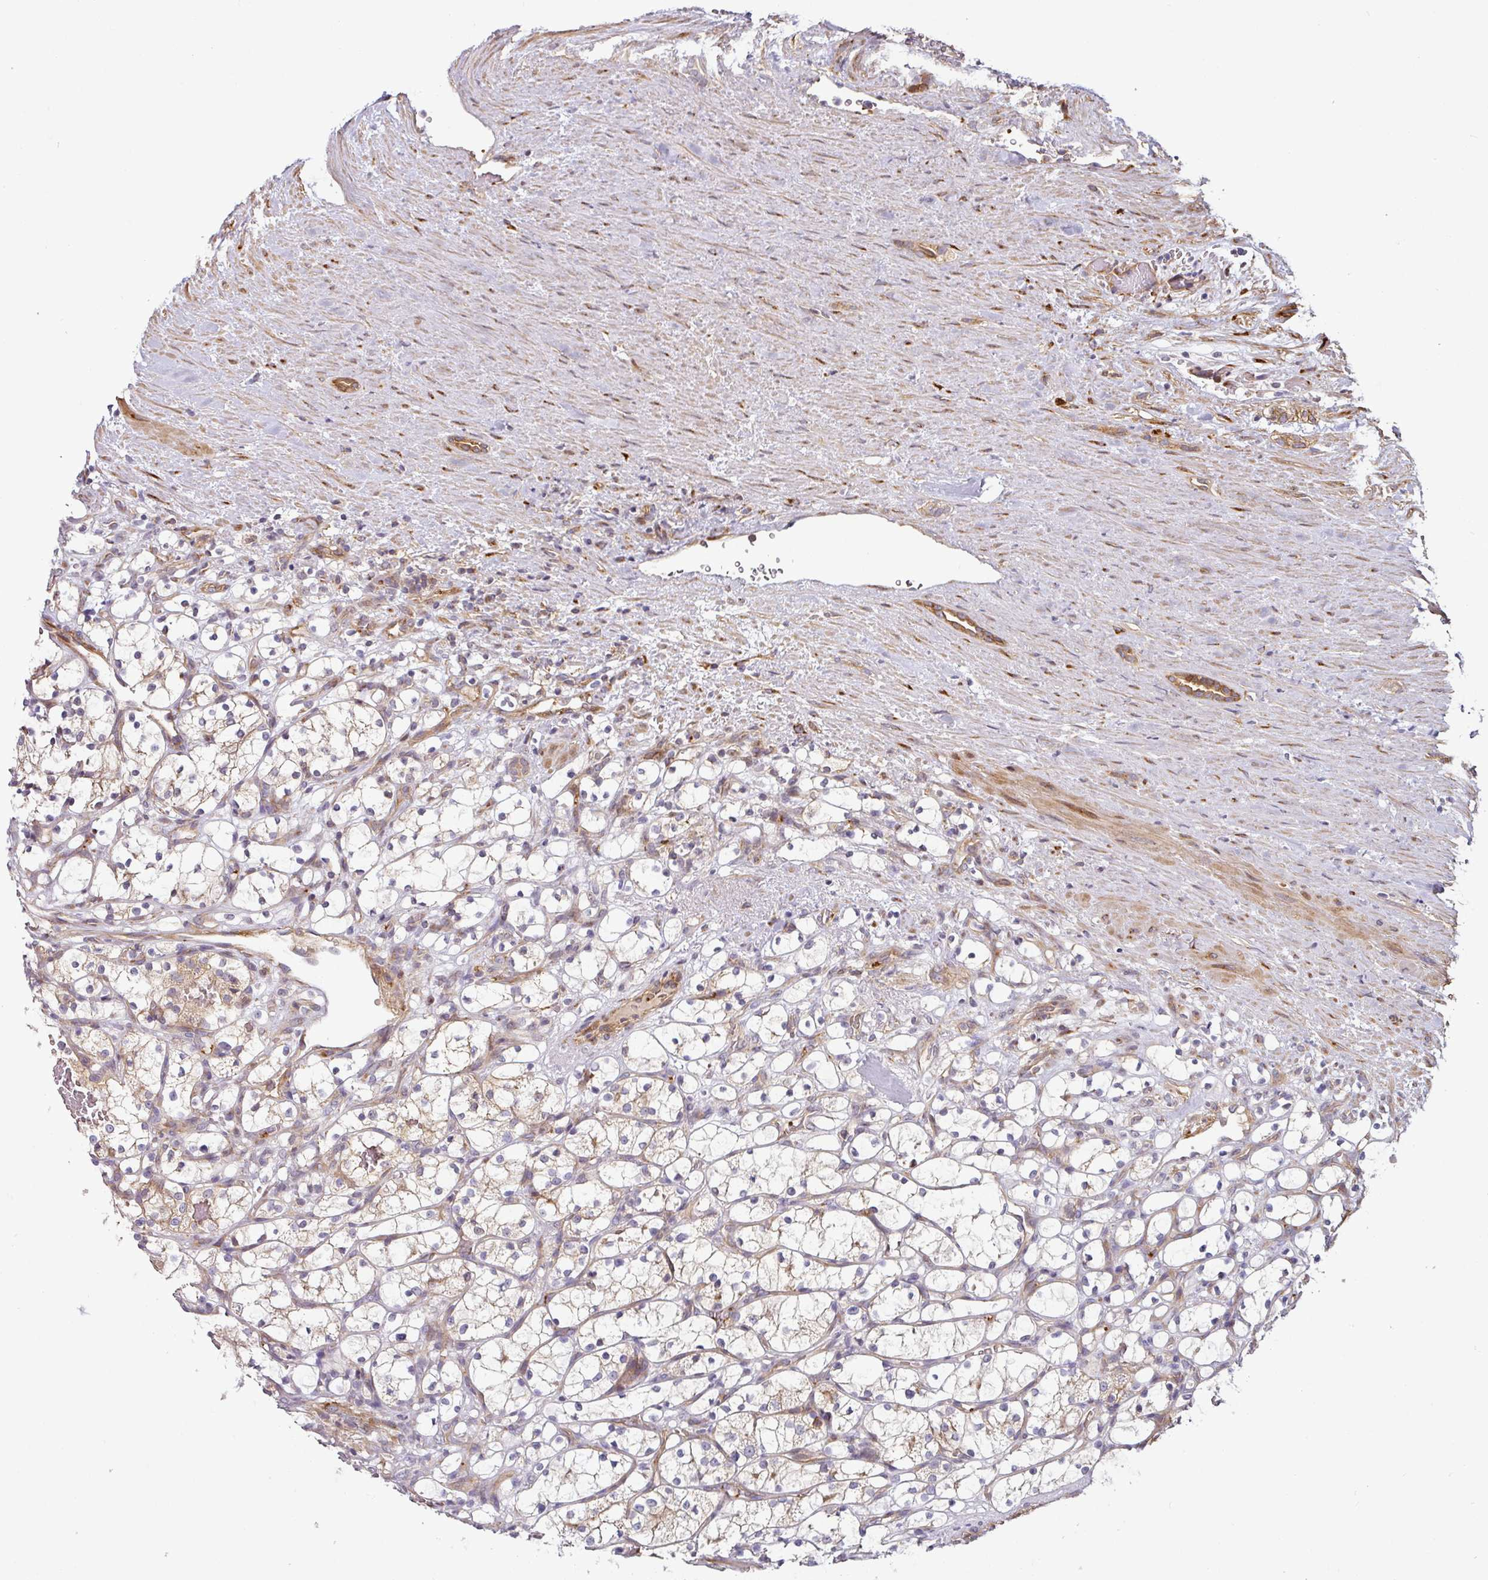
{"staining": {"intensity": "negative", "quantity": "none", "location": "none"}, "tissue": "renal cancer", "cell_type": "Tumor cells", "image_type": "cancer", "snomed": [{"axis": "morphology", "description": "Adenocarcinoma, NOS"}, {"axis": "topography", "description": "Kidney"}], "caption": "A high-resolution image shows IHC staining of adenocarcinoma (renal), which displays no significant positivity in tumor cells. (DAB (3,3'-diaminobenzidine) immunohistochemistry with hematoxylin counter stain).", "gene": "CASP2", "patient": {"sex": "female", "age": 69}}